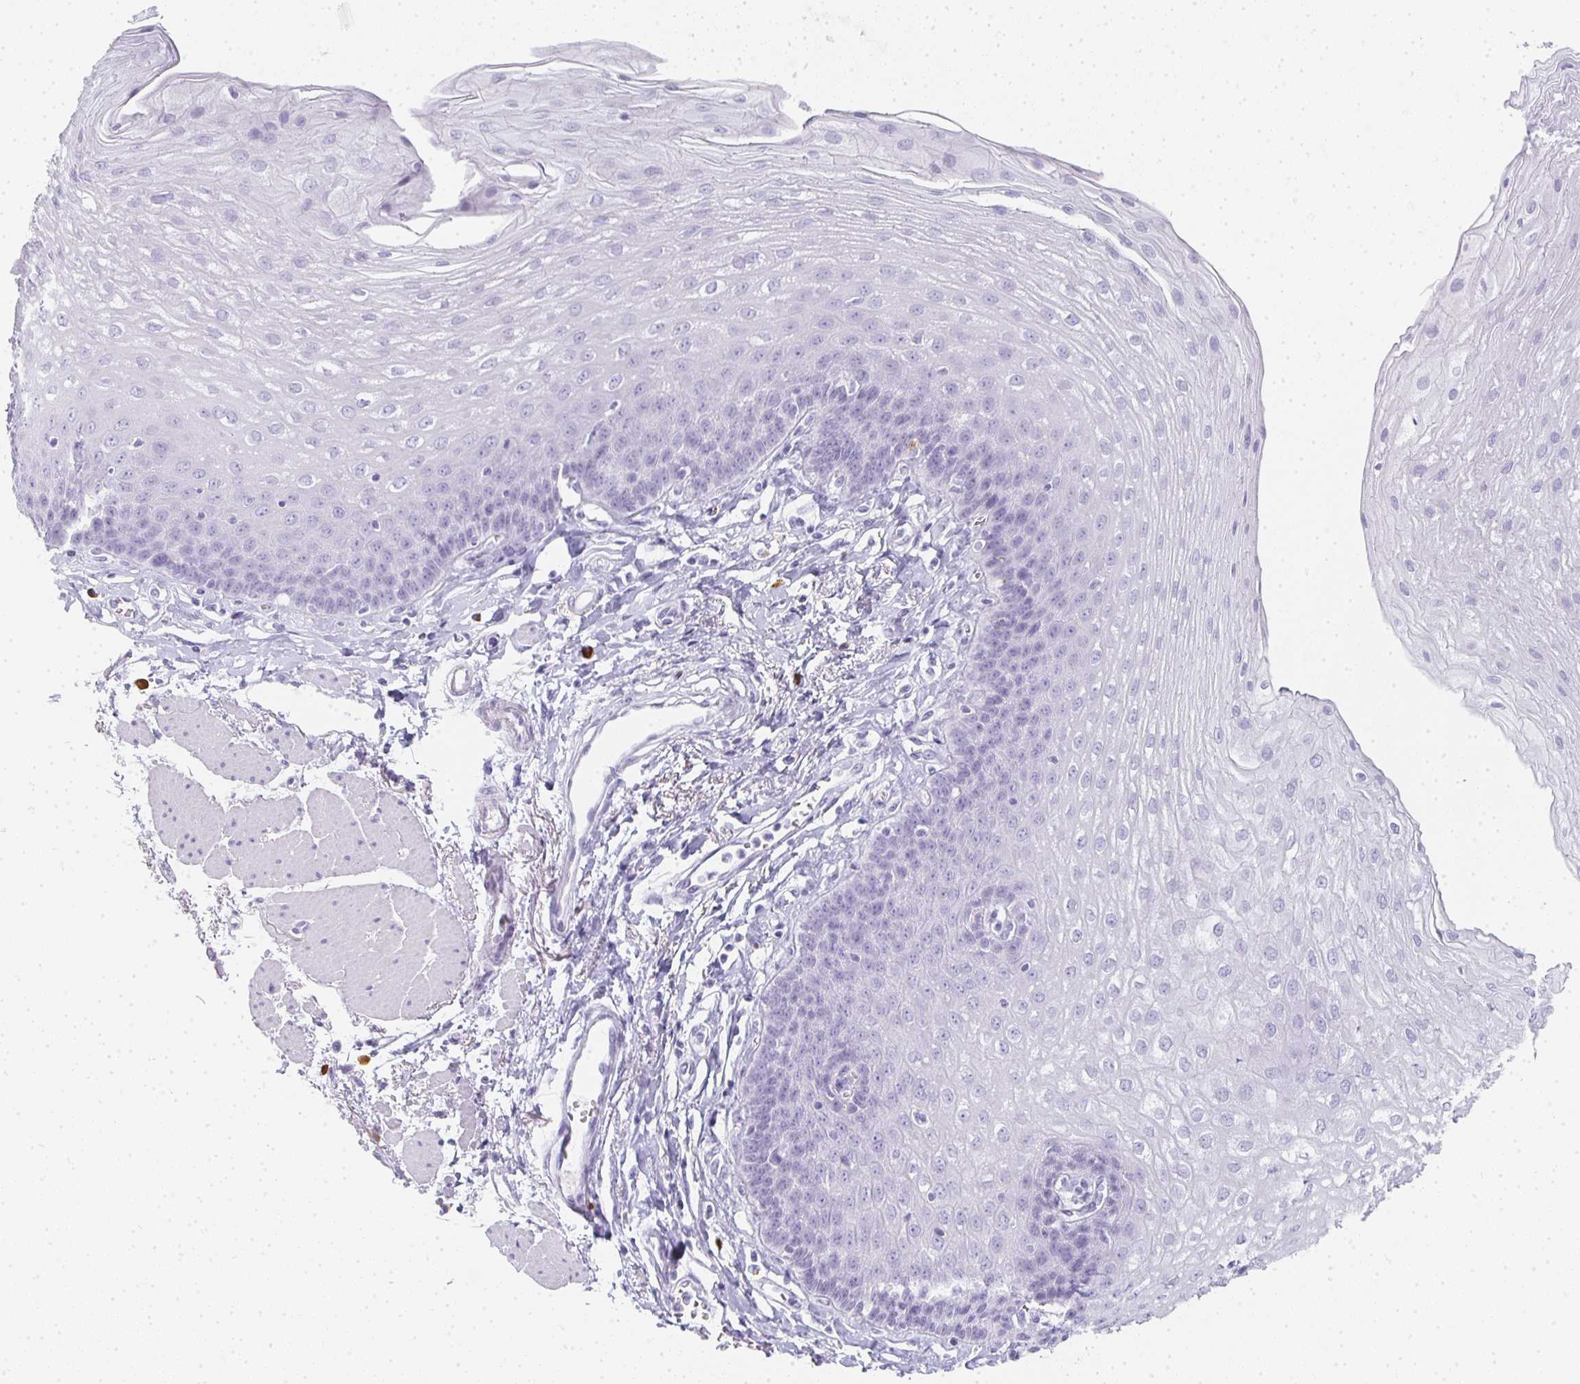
{"staining": {"intensity": "negative", "quantity": "none", "location": "none"}, "tissue": "esophagus", "cell_type": "Squamous epithelial cells", "image_type": "normal", "snomed": [{"axis": "morphology", "description": "Normal tissue, NOS"}, {"axis": "topography", "description": "Esophagus"}], "caption": "This image is of unremarkable esophagus stained with immunohistochemistry (IHC) to label a protein in brown with the nuclei are counter-stained blue. There is no positivity in squamous epithelial cells. (Brightfield microscopy of DAB immunohistochemistry (IHC) at high magnification).", "gene": "TPSD1", "patient": {"sex": "female", "age": 81}}